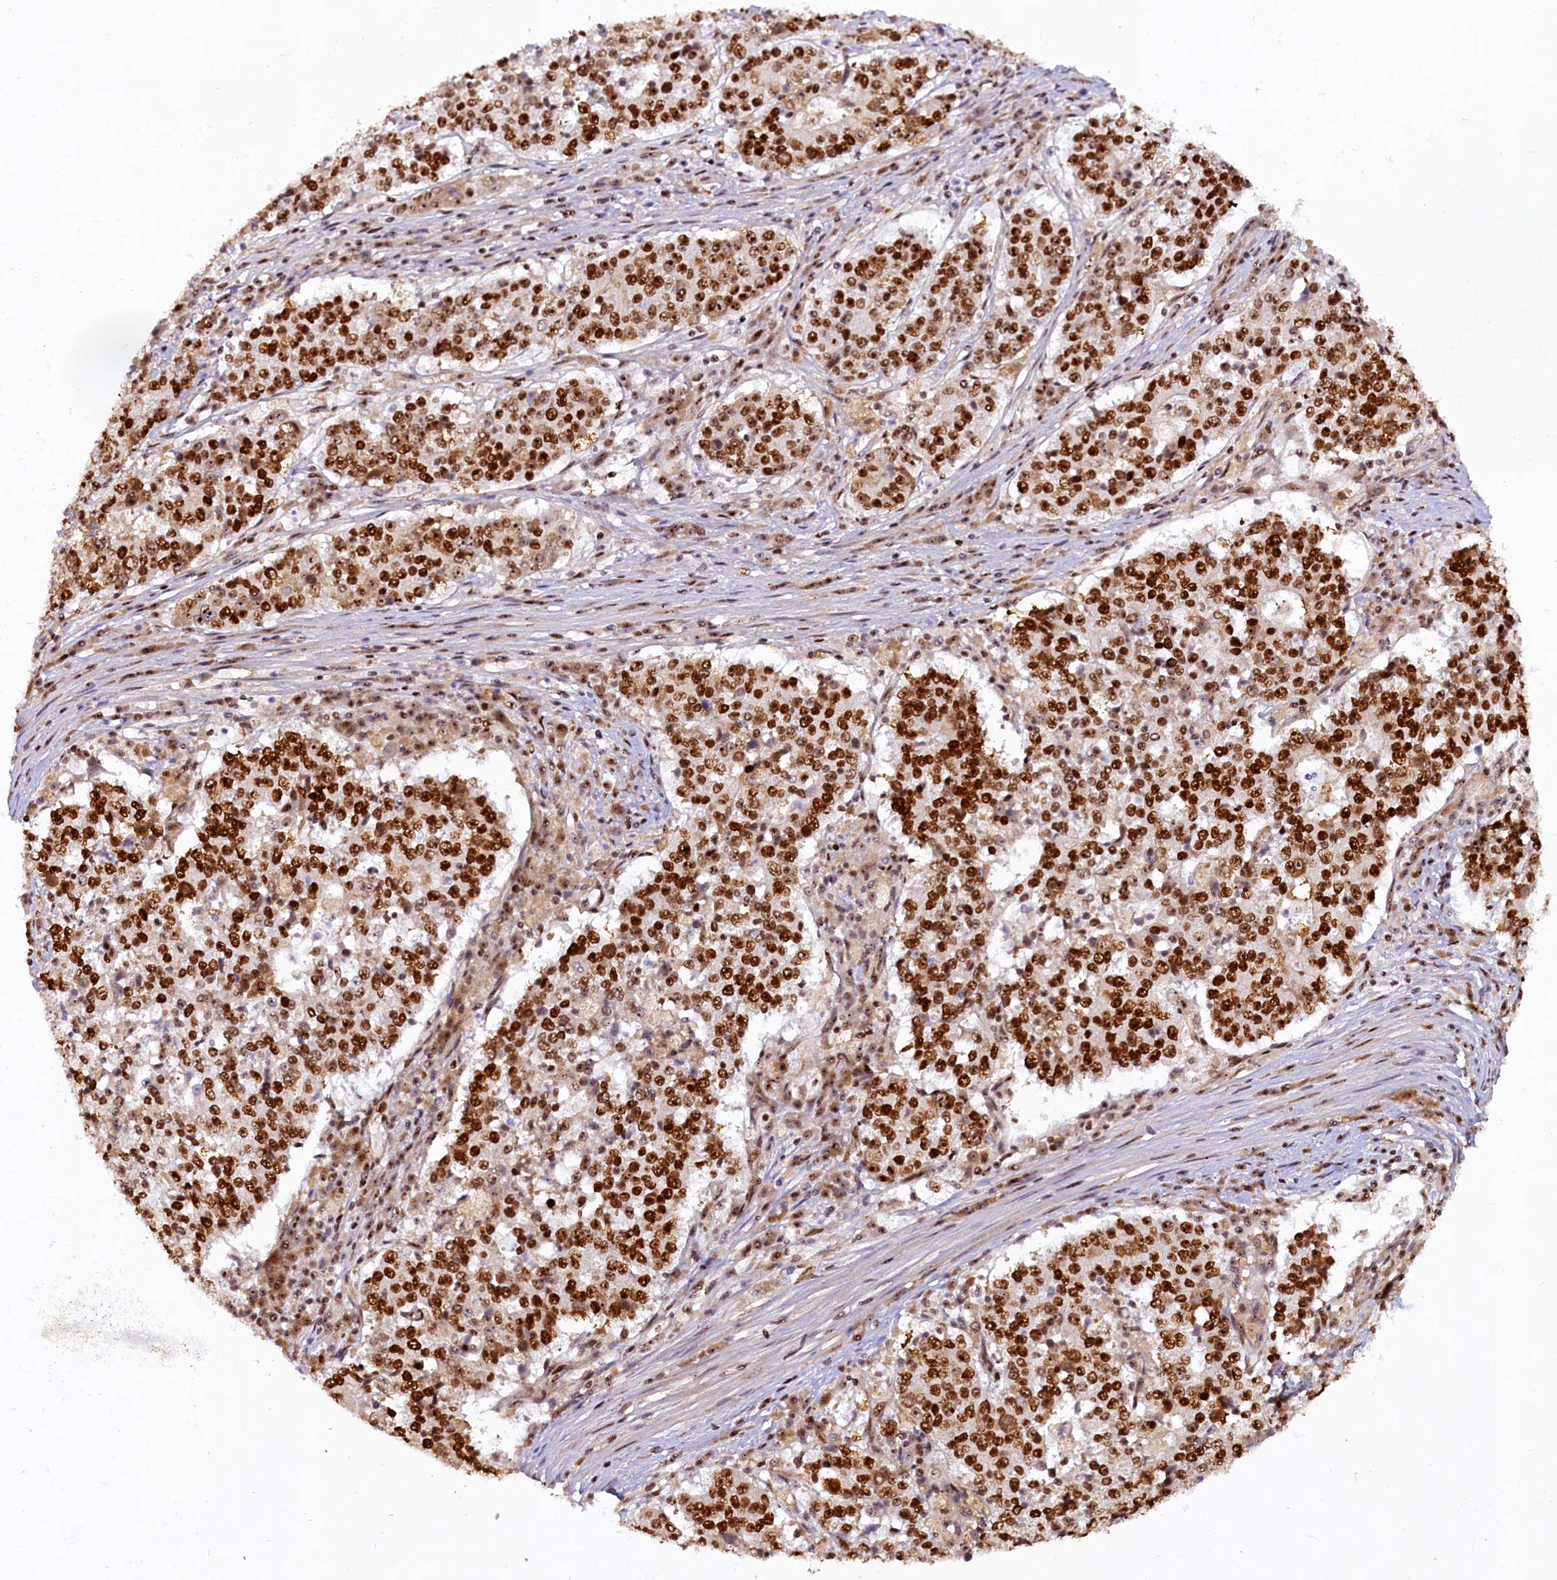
{"staining": {"intensity": "strong", "quantity": ">75%", "location": "nuclear"}, "tissue": "stomach cancer", "cell_type": "Tumor cells", "image_type": "cancer", "snomed": [{"axis": "morphology", "description": "Adenocarcinoma, NOS"}, {"axis": "topography", "description": "Stomach"}], "caption": "This histopathology image reveals adenocarcinoma (stomach) stained with IHC to label a protein in brown. The nuclear of tumor cells show strong positivity for the protein. Nuclei are counter-stained blue.", "gene": "TCOF1", "patient": {"sex": "male", "age": 59}}